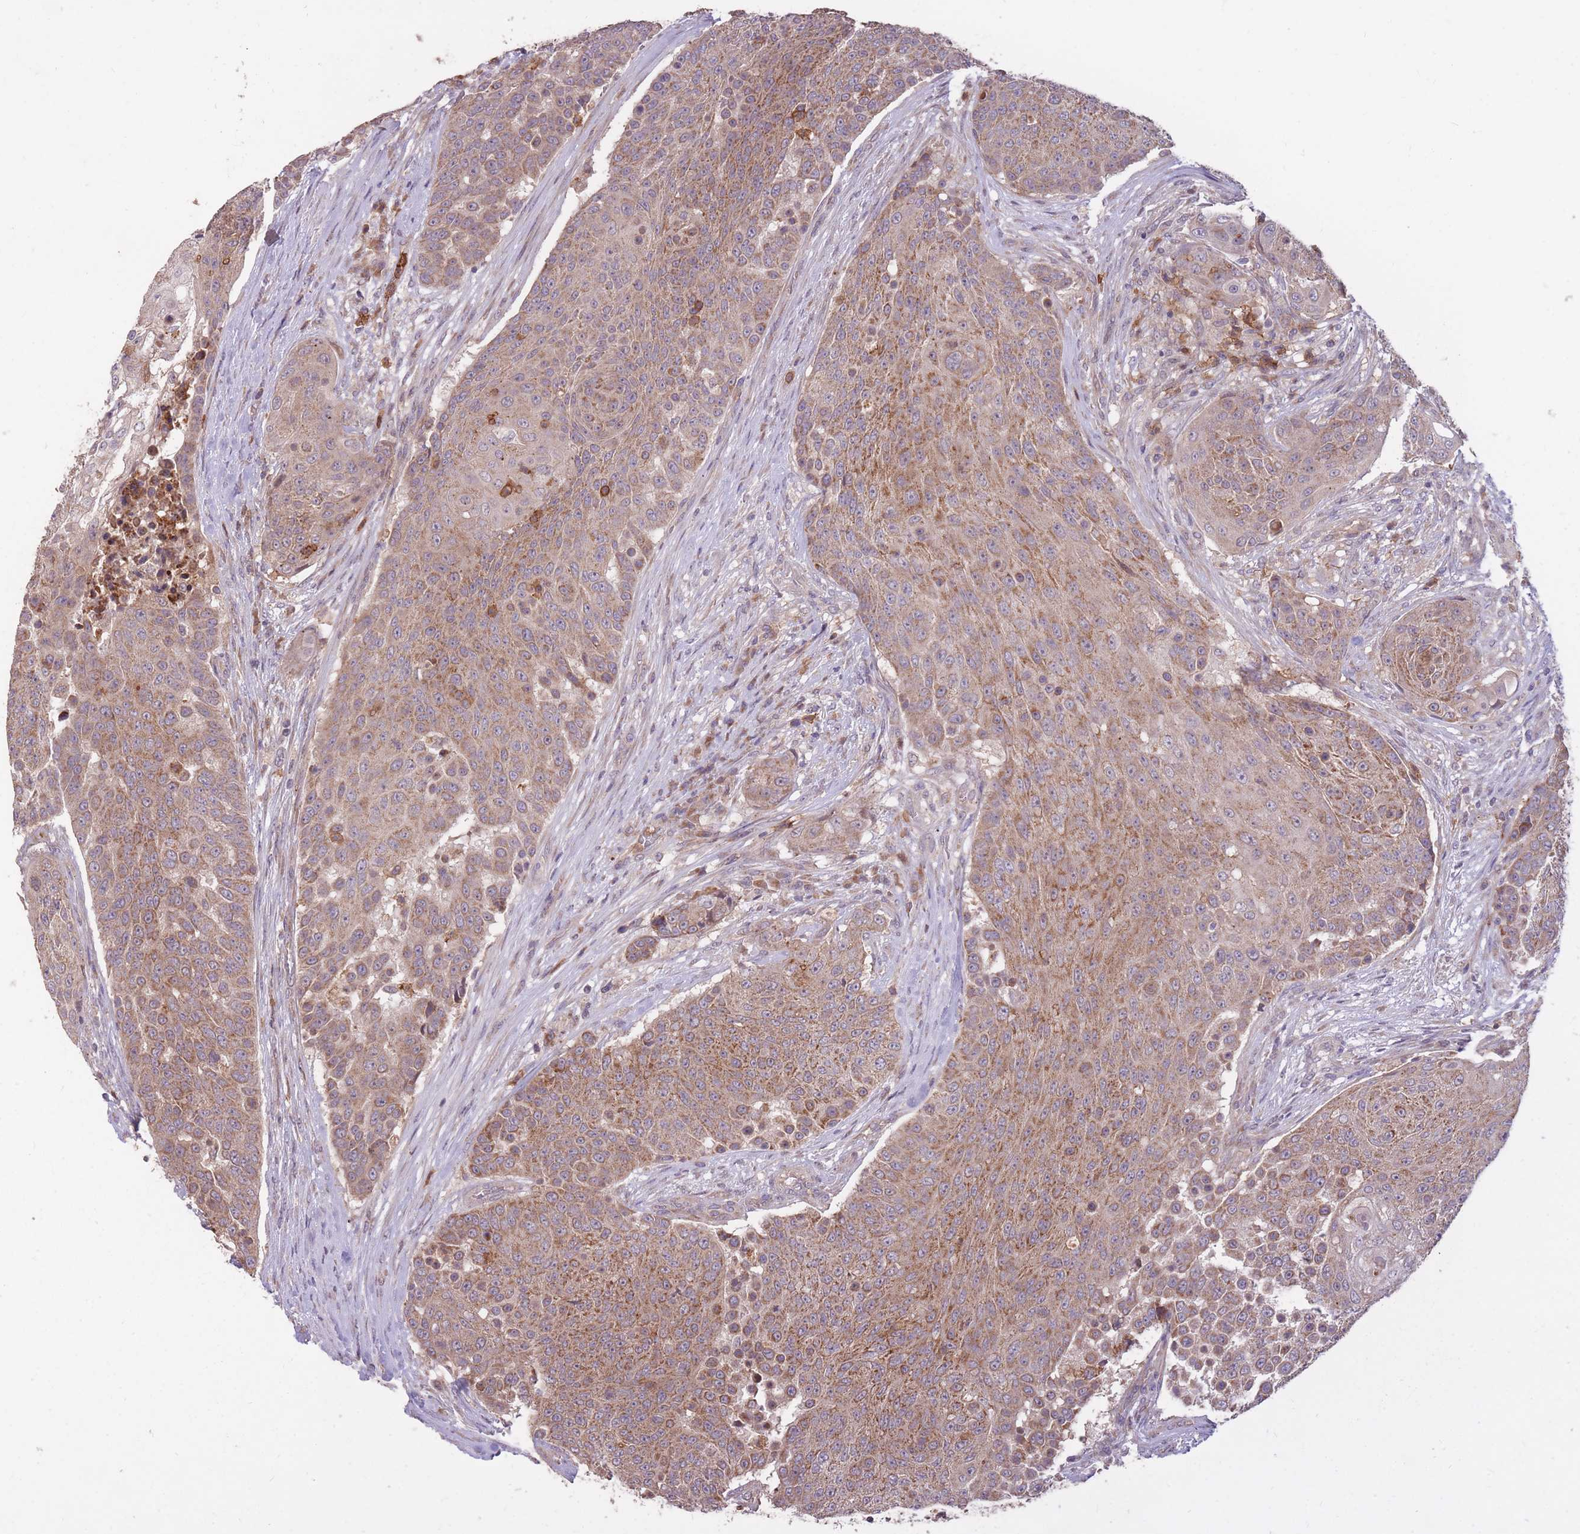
{"staining": {"intensity": "moderate", "quantity": ">75%", "location": "cytoplasmic/membranous"}, "tissue": "urothelial cancer", "cell_type": "Tumor cells", "image_type": "cancer", "snomed": [{"axis": "morphology", "description": "Urothelial carcinoma, High grade"}, {"axis": "topography", "description": "Urinary bladder"}], "caption": "Urothelial carcinoma (high-grade) stained with a brown dye exhibits moderate cytoplasmic/membranous positive staining in approximately >75% of tumor cells.", "gene": "IGF2BP2", "patient": {"sex": "female", "age": 63}}